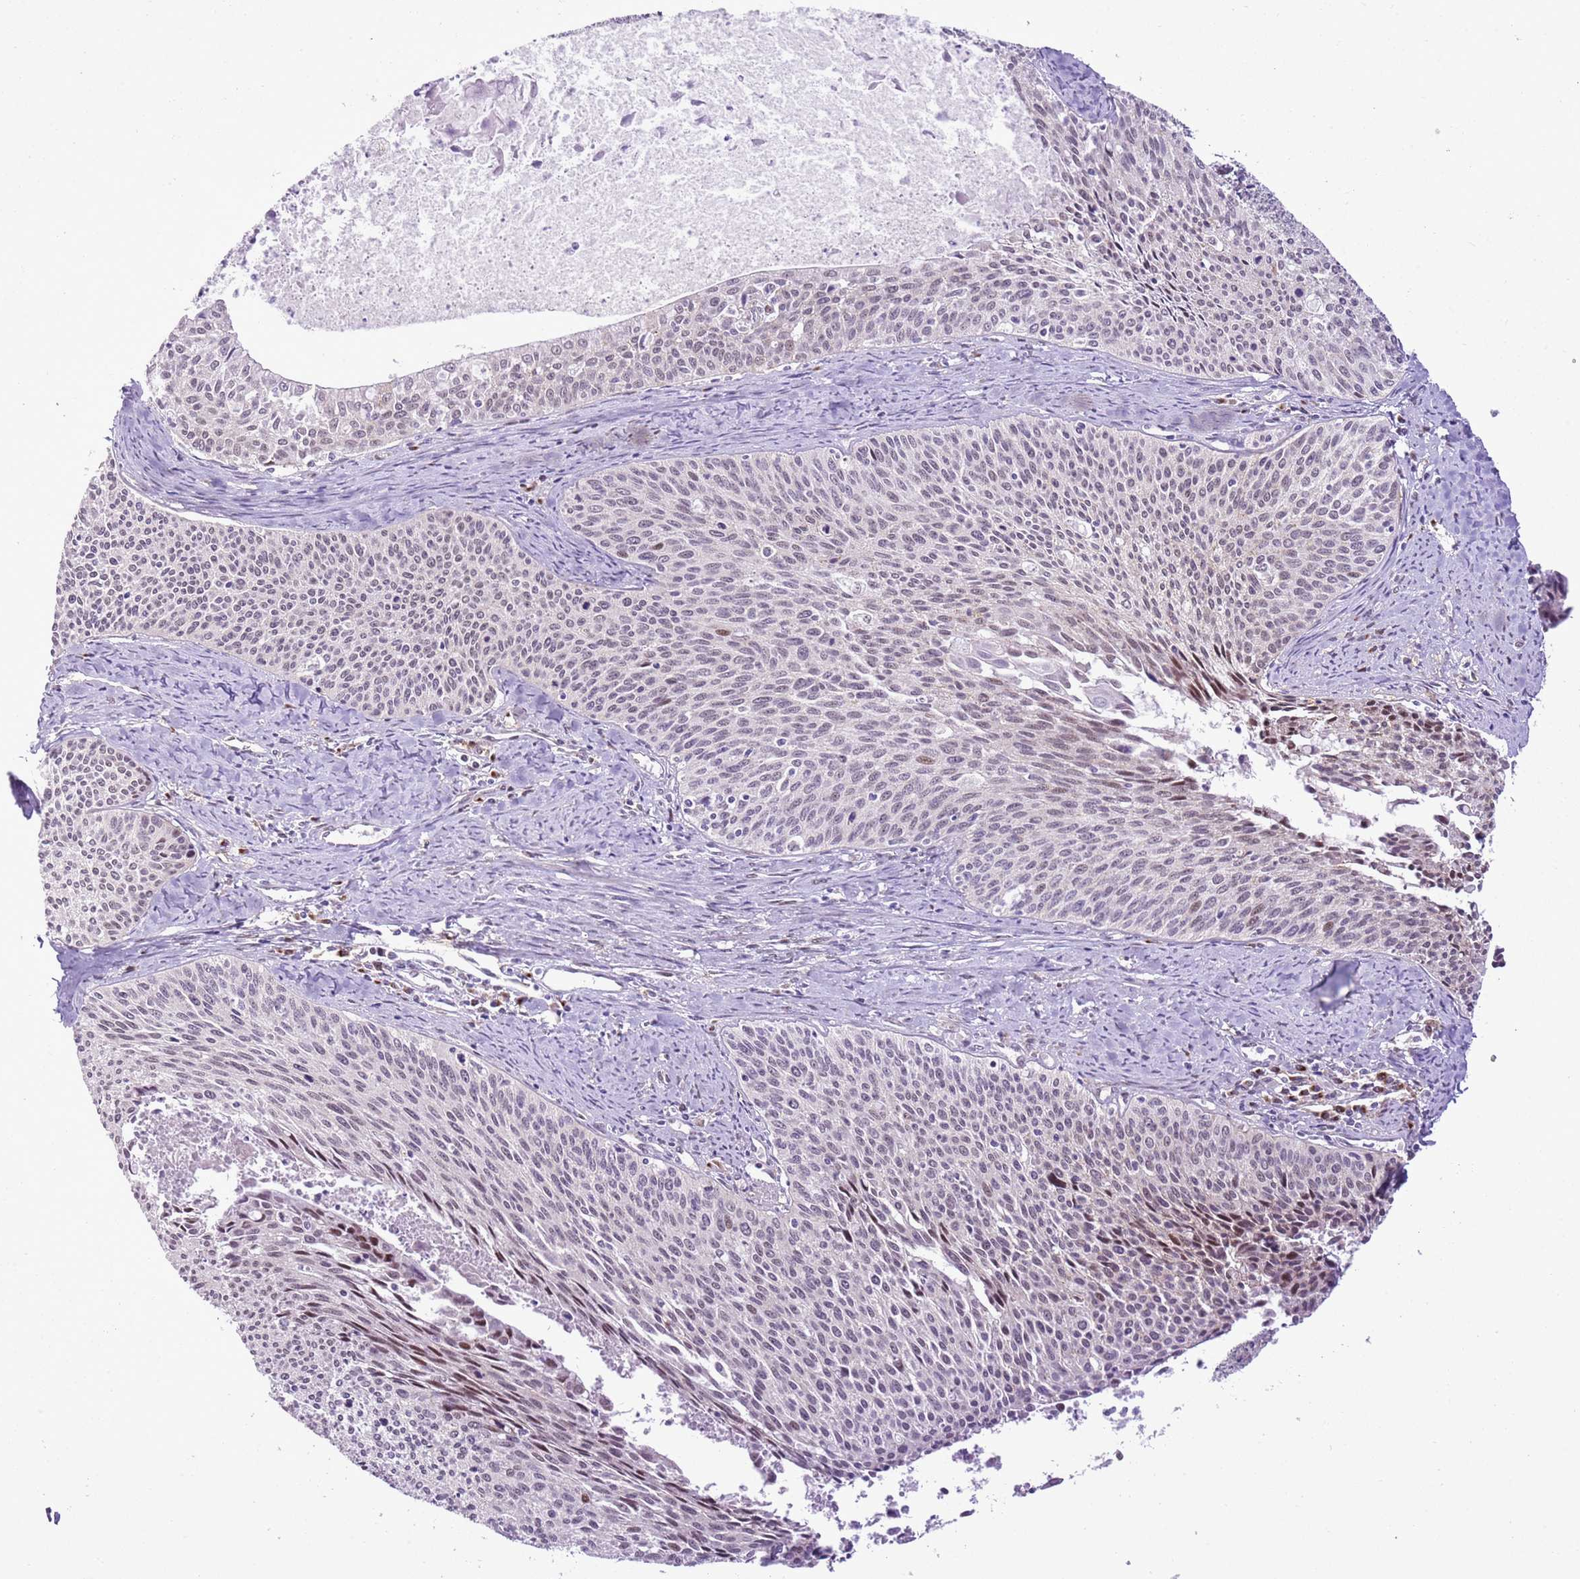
{"staining": {"intensity": "moderate", "quantity": "<25%", "location": "nuclear"}, "tissue": "cervical cancer", "cell_type": "Tumor cells", "image_type": "cancer", "snomed": [{"axis": "morphology", "description": "Squamous cell carcinoma, NOS"}, {"axis": "topography", "description": "Cervix"}], "caption": "Cervical cancer stained with immunohistochemistry displays moderate nuclear positivity in about <25% of tumor cells.", "gene": "NACC2", "patient": {"sex": "female", "age": 55}}